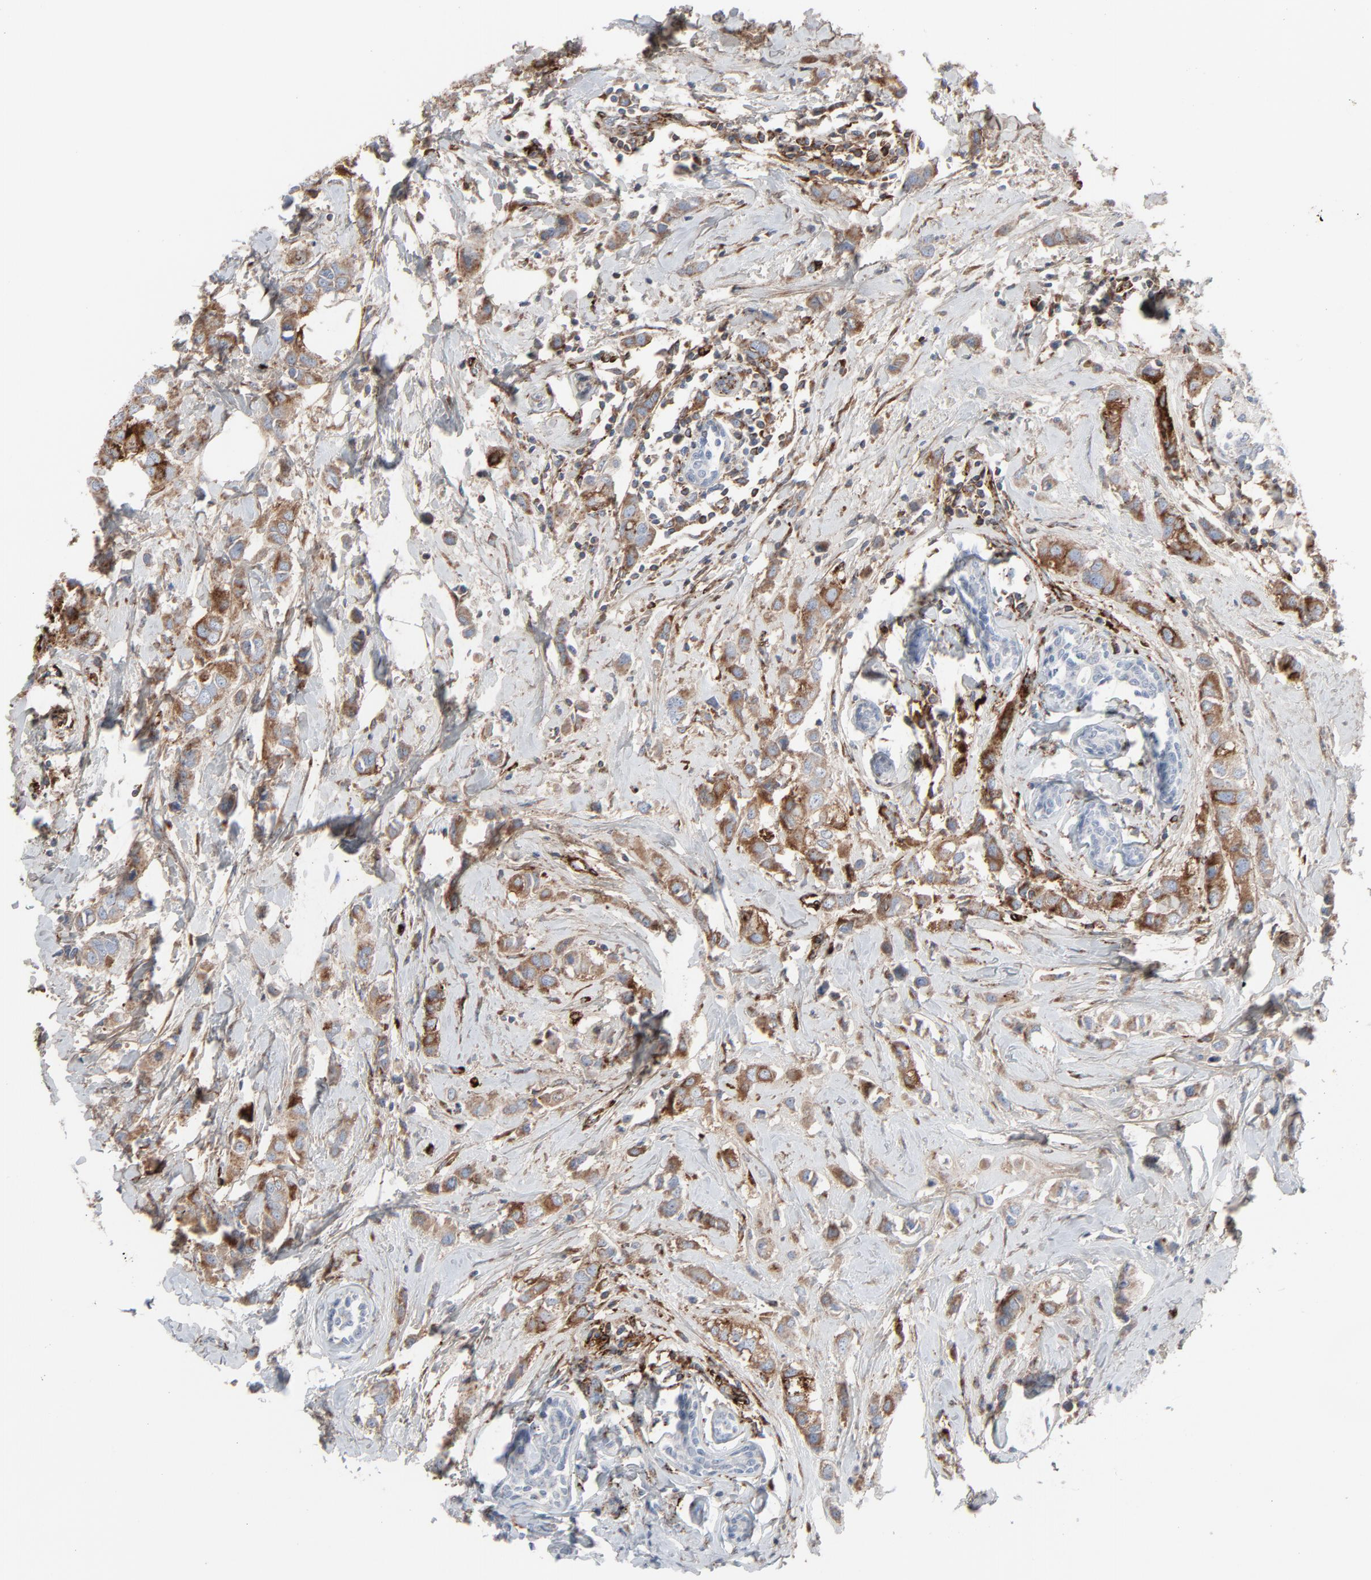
{"staining": {"intensity": "moderate", "quantity": ">75%", "location": "cytoplasmic/membranous"}, "tissue": "breast cancer", "cell_type": "Tumor cells", "image_type": "cancer", "snomed": [{"axis": "morphology", "description": "Normal tissue, NOS"}, {"axis": "morphology", "description": "Duct carcinoma"}, {"axis": "topography", "description": "Breast"}], "caption": "About >75% of tumor cells in breast invasive ductal carcinoma exhibit moderate cytoplasmic/membranous protein staining as visualized by brown immunohistochemical staining.", "gene": "BGN", "patient": {"sex": "female", "age": 50}}